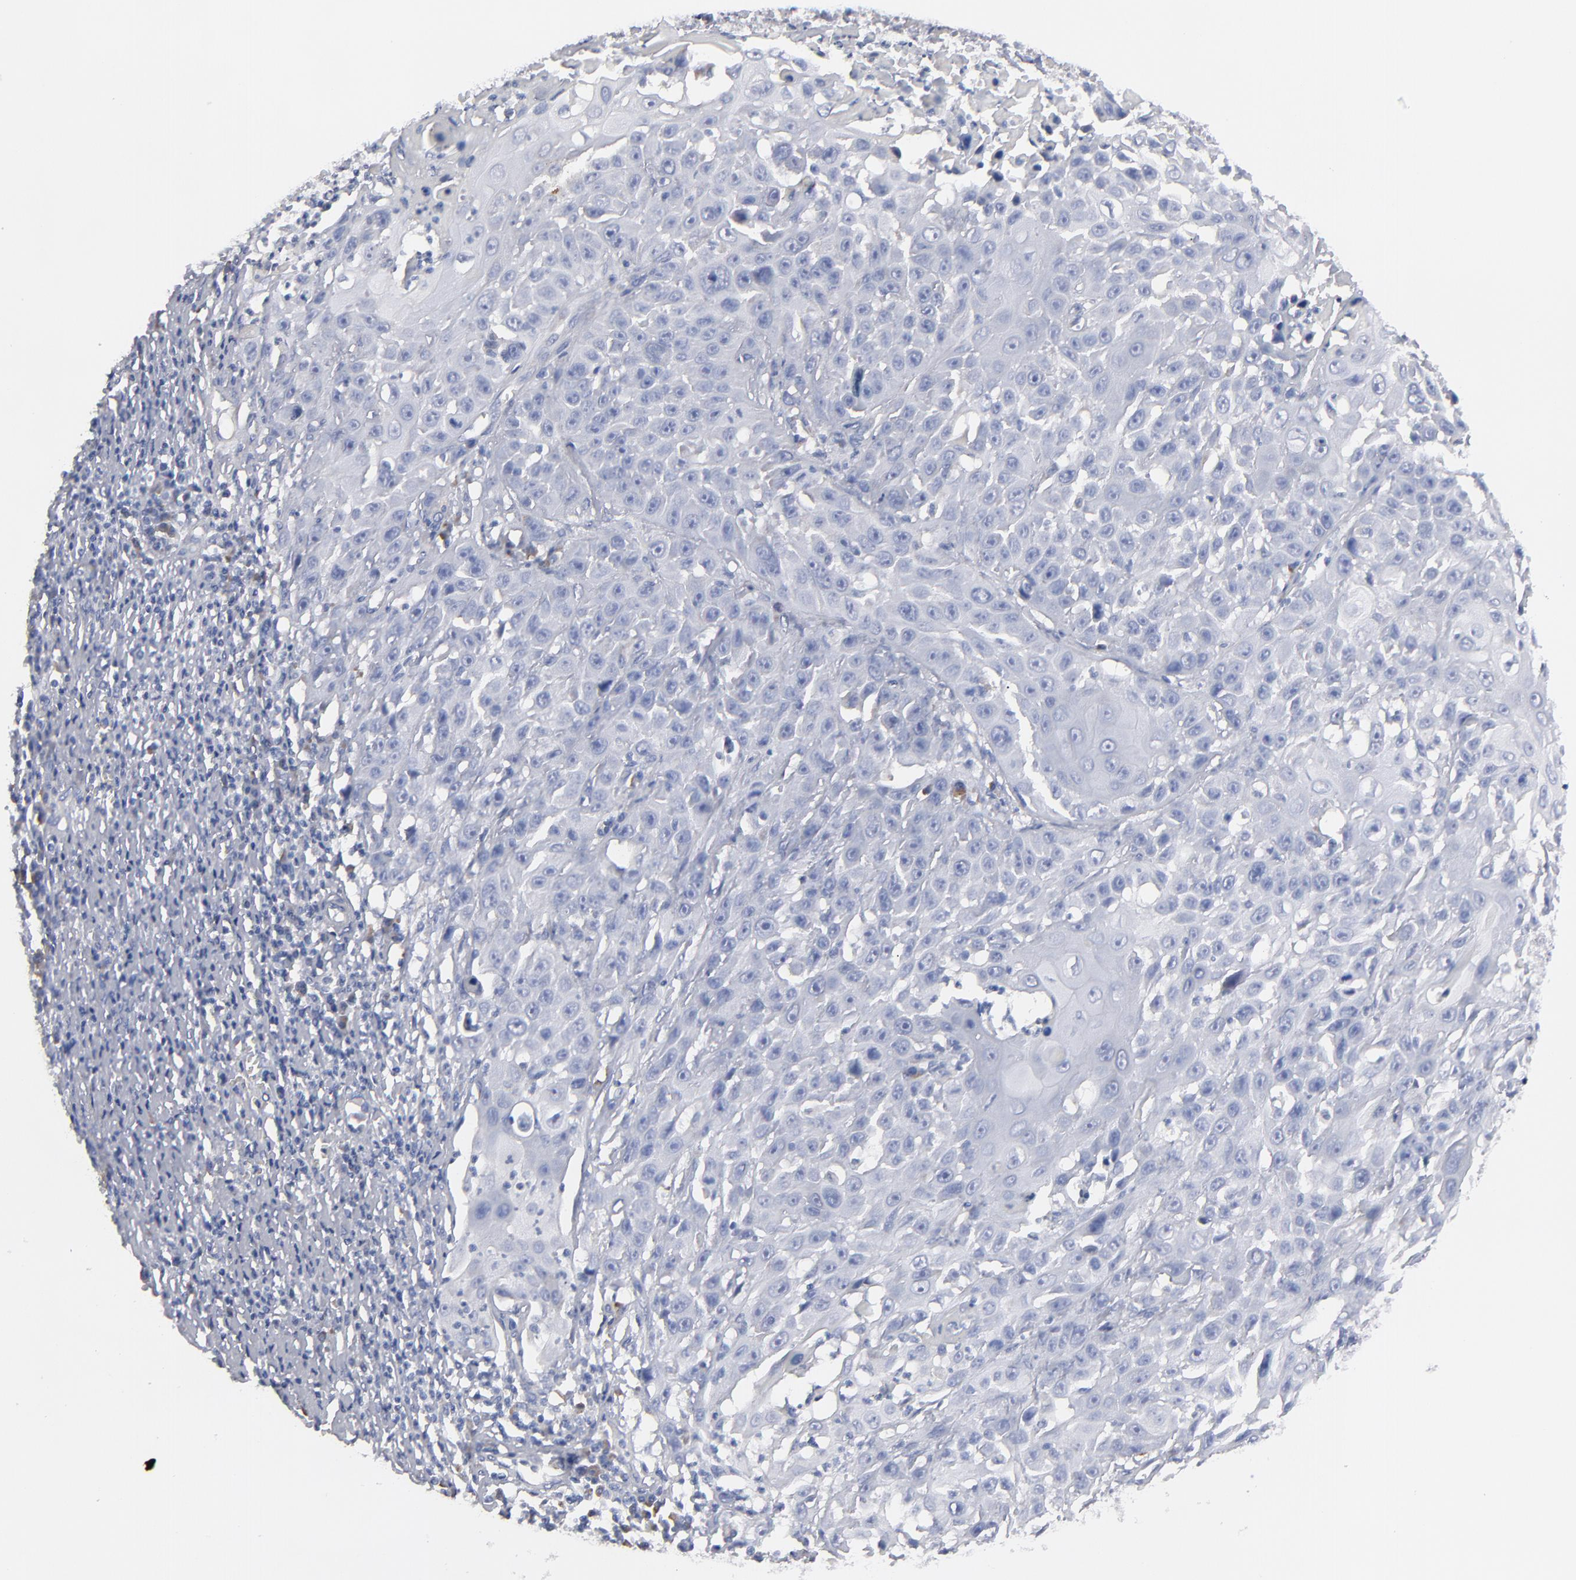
{"staining": {"intensity": "negative", "quantity": "none", "location": "none"}, "tissue": "cervical cancer", "cell_type": "Tumor cells", "image_type": "cancer", "snomed": [{"axis": "morphology", "description": "Squamous cell carcinoma, NOS"}, {"axis": "topography", "description": "Cervix"}], "caption": "IHC photomicrograph of neoplastic tissue: human cervical squamous cell carcinoma stained with DAB (3,3'-diaminobenzidine) shows no significant protein staining in tumor cells.", "gene": "CCDC80", "patient": {"sex": "female", "age": 39}}